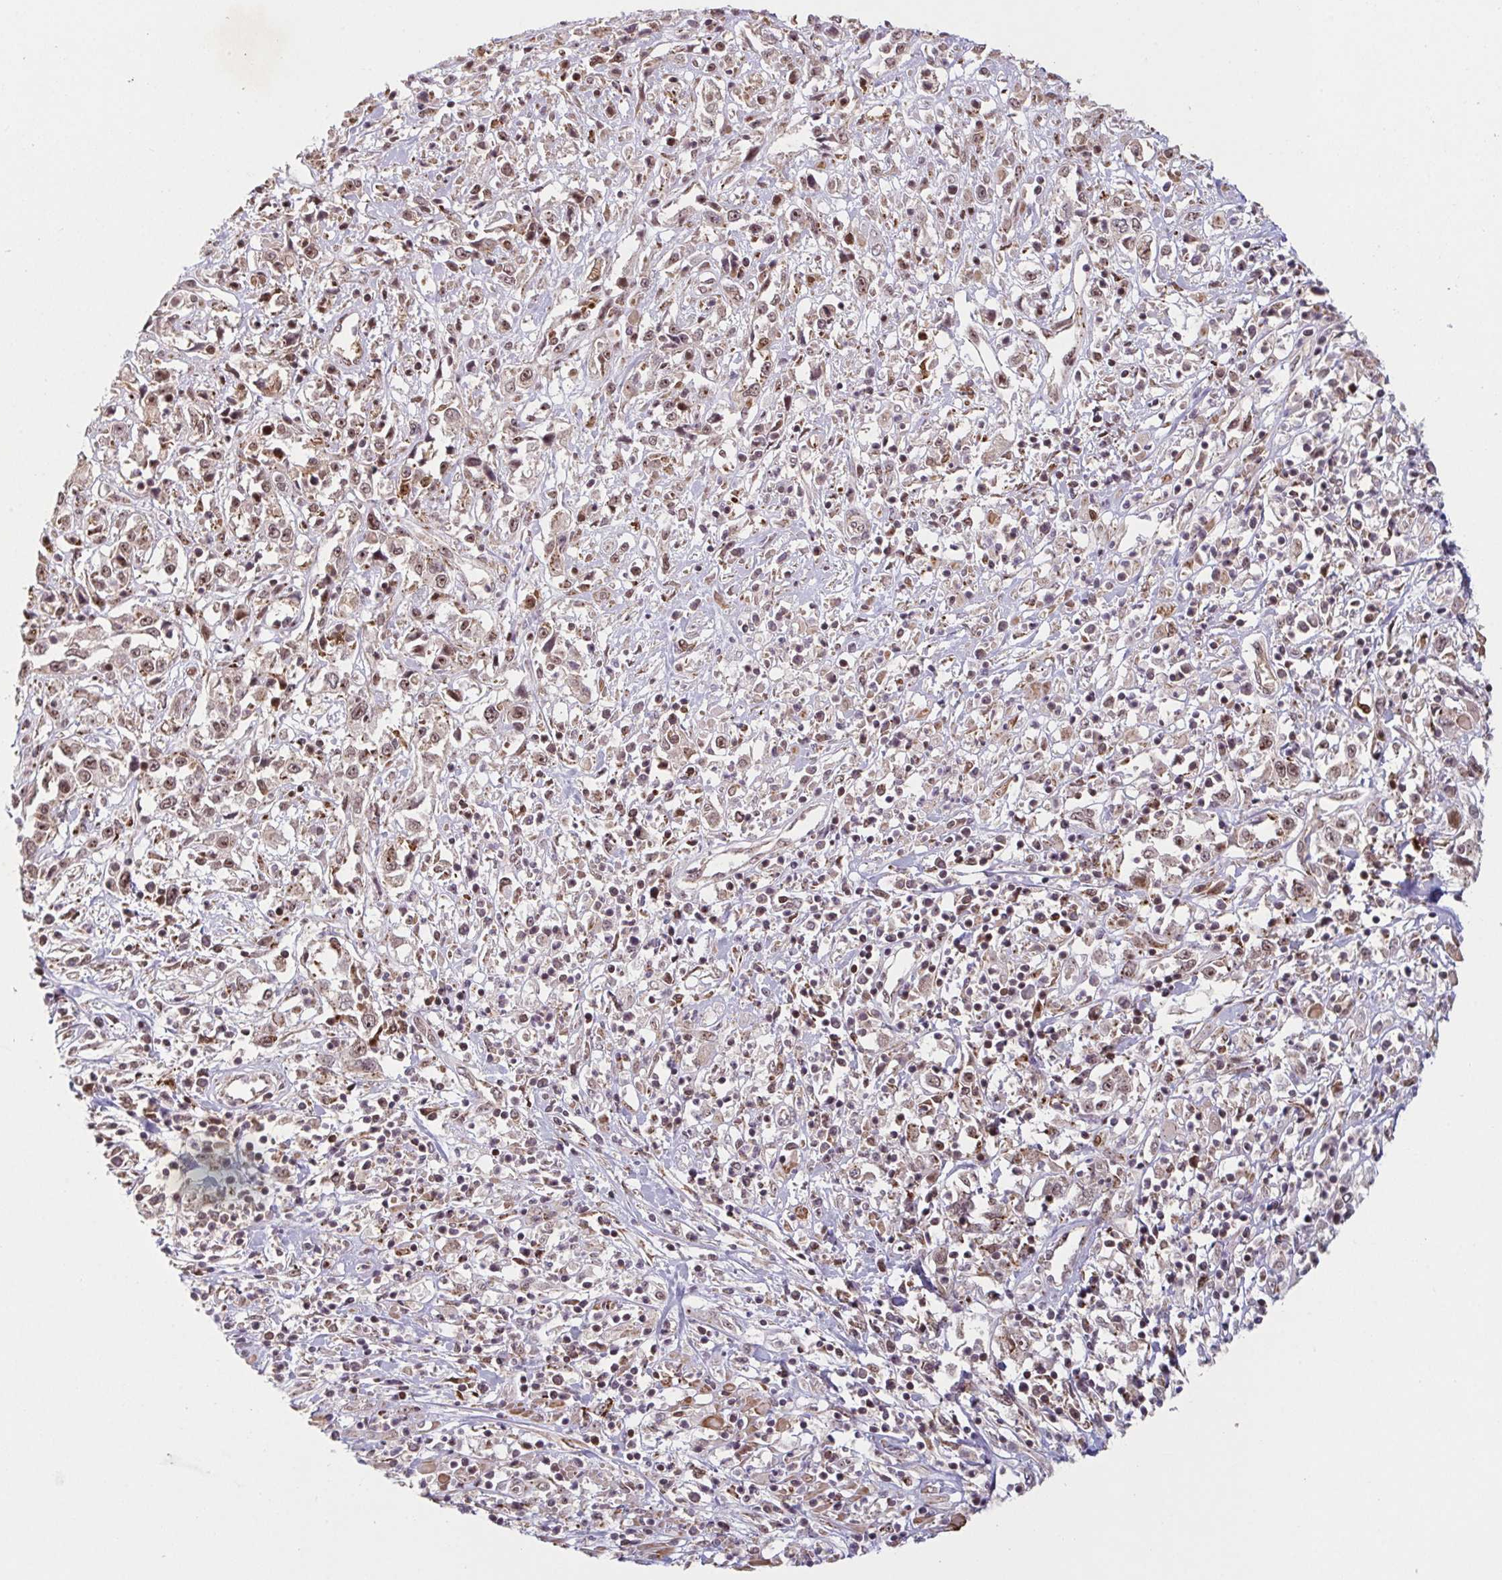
{"staining": {"intensity": "weak", "quantity": ">75%", "location": "cytoplasmic/membranous,nuclear"}, "tissue": "cervical cancer", "cell_type": "Tumor cells", "image_type": "cancer", "snomed": [{"axis": "morphology", "description": "Adenocarcinoma, NOS"}, {"axis": "topography", "description": "Cervix"}], "caption": "The image exhibits a brown stain indicating the presence of a protein in the cytoplasmic/membranous and nuclear of tumor cells in cervical adenocarcinoma. (DAB (3,3'-diaminobenzidine) = brown stain, brightfield microscopy at high magnification).", "gene": "NLRP13", "patient": {"sex": "female", "age": 40}}